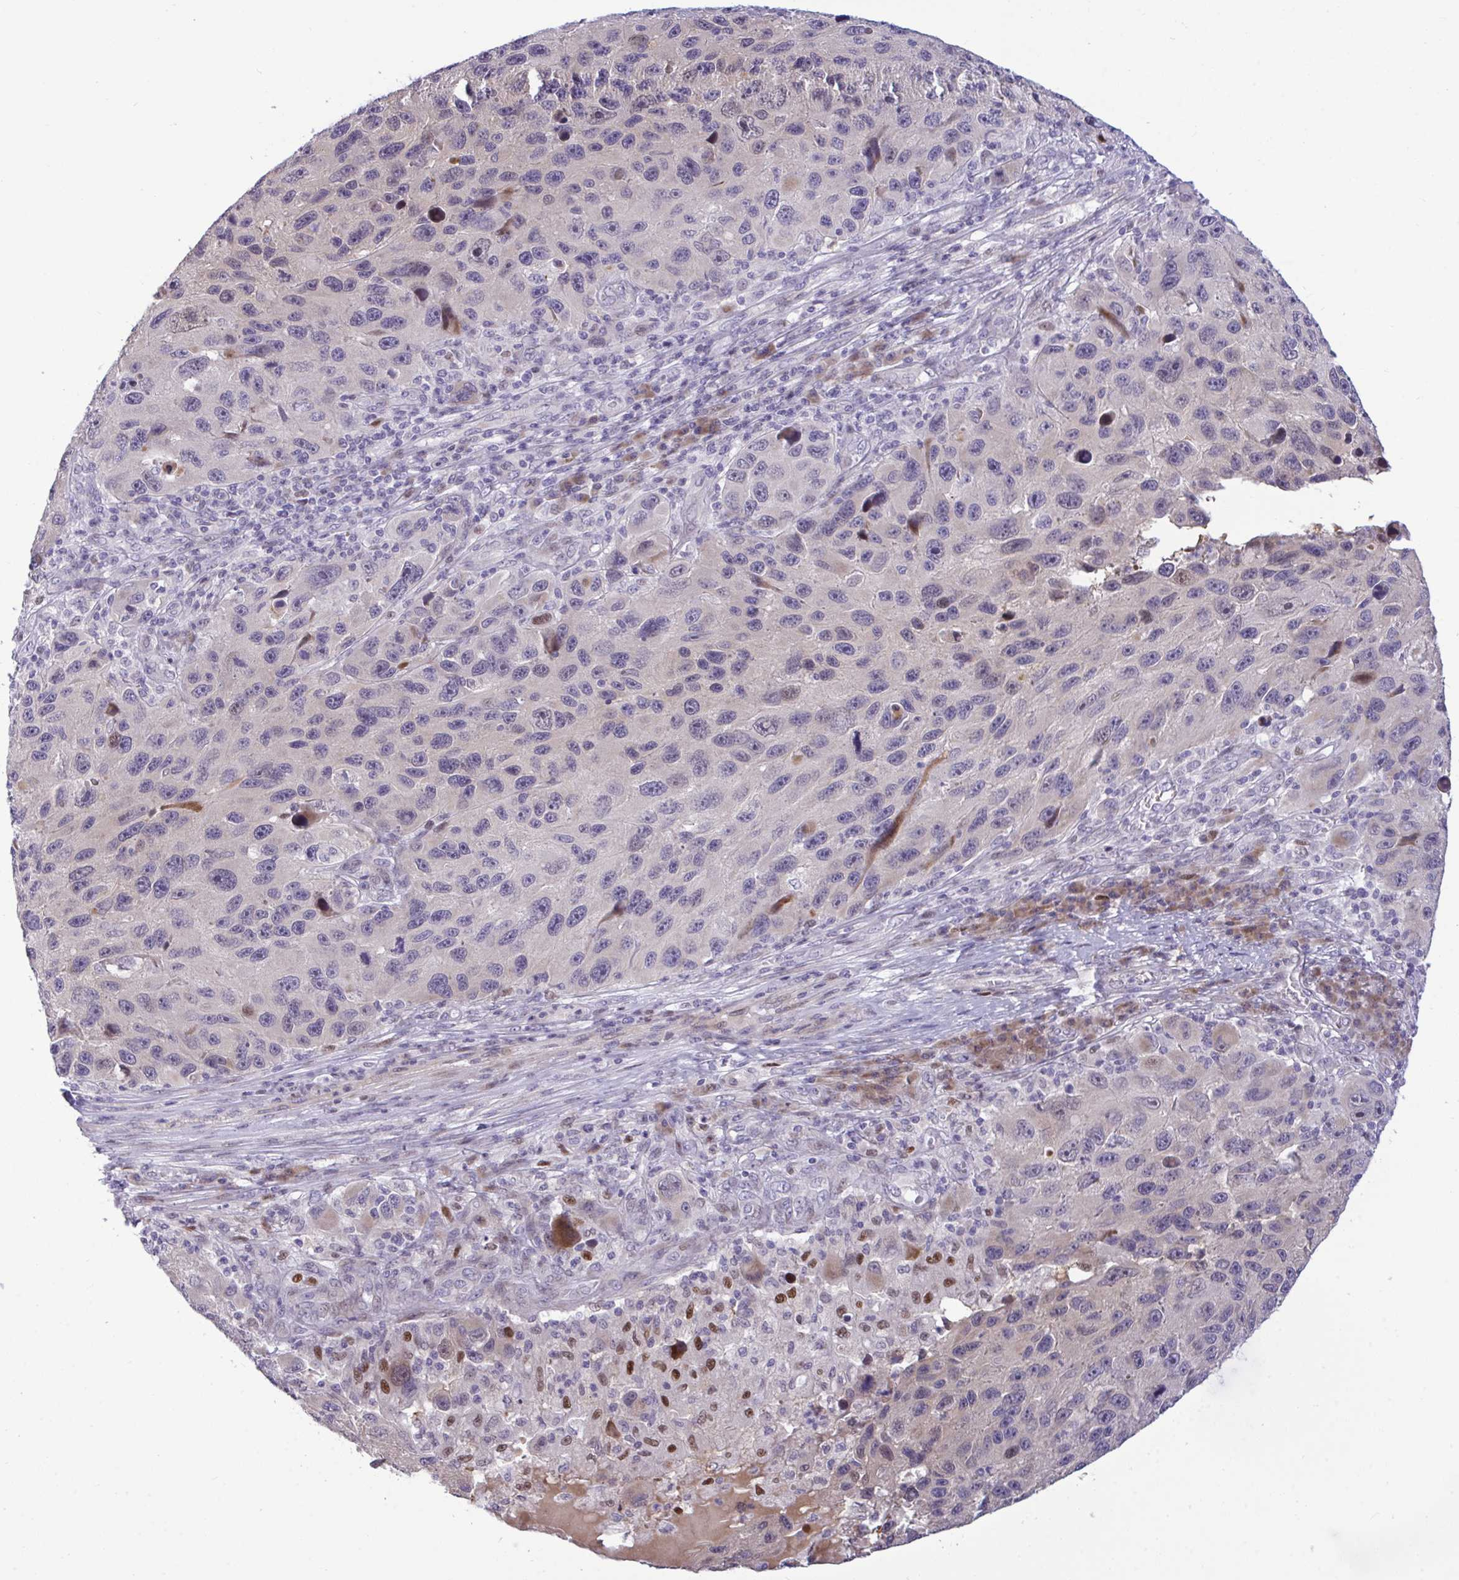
{"staining": {"intensity": "weak", "quantity": "<25%", "location": "nuclear"}, "tissue": "melanoma", "cell_type": "Tumor cells", "image_type": "cancer", "snomed": [{"axis": "morphology", "description": "Malignant melanoma, NOS"}, {"axis": "topography", "description": "Skin"}], "caption": "Melanoma was stained to show a protein in brown. There is no significant expression in tumor cells. (DAB immunohistochemistry (IHC) visualized using brightfield microscopy, high magnification).", "gene": "EPOP", "patient": {"sex": "male", "age": 53}}